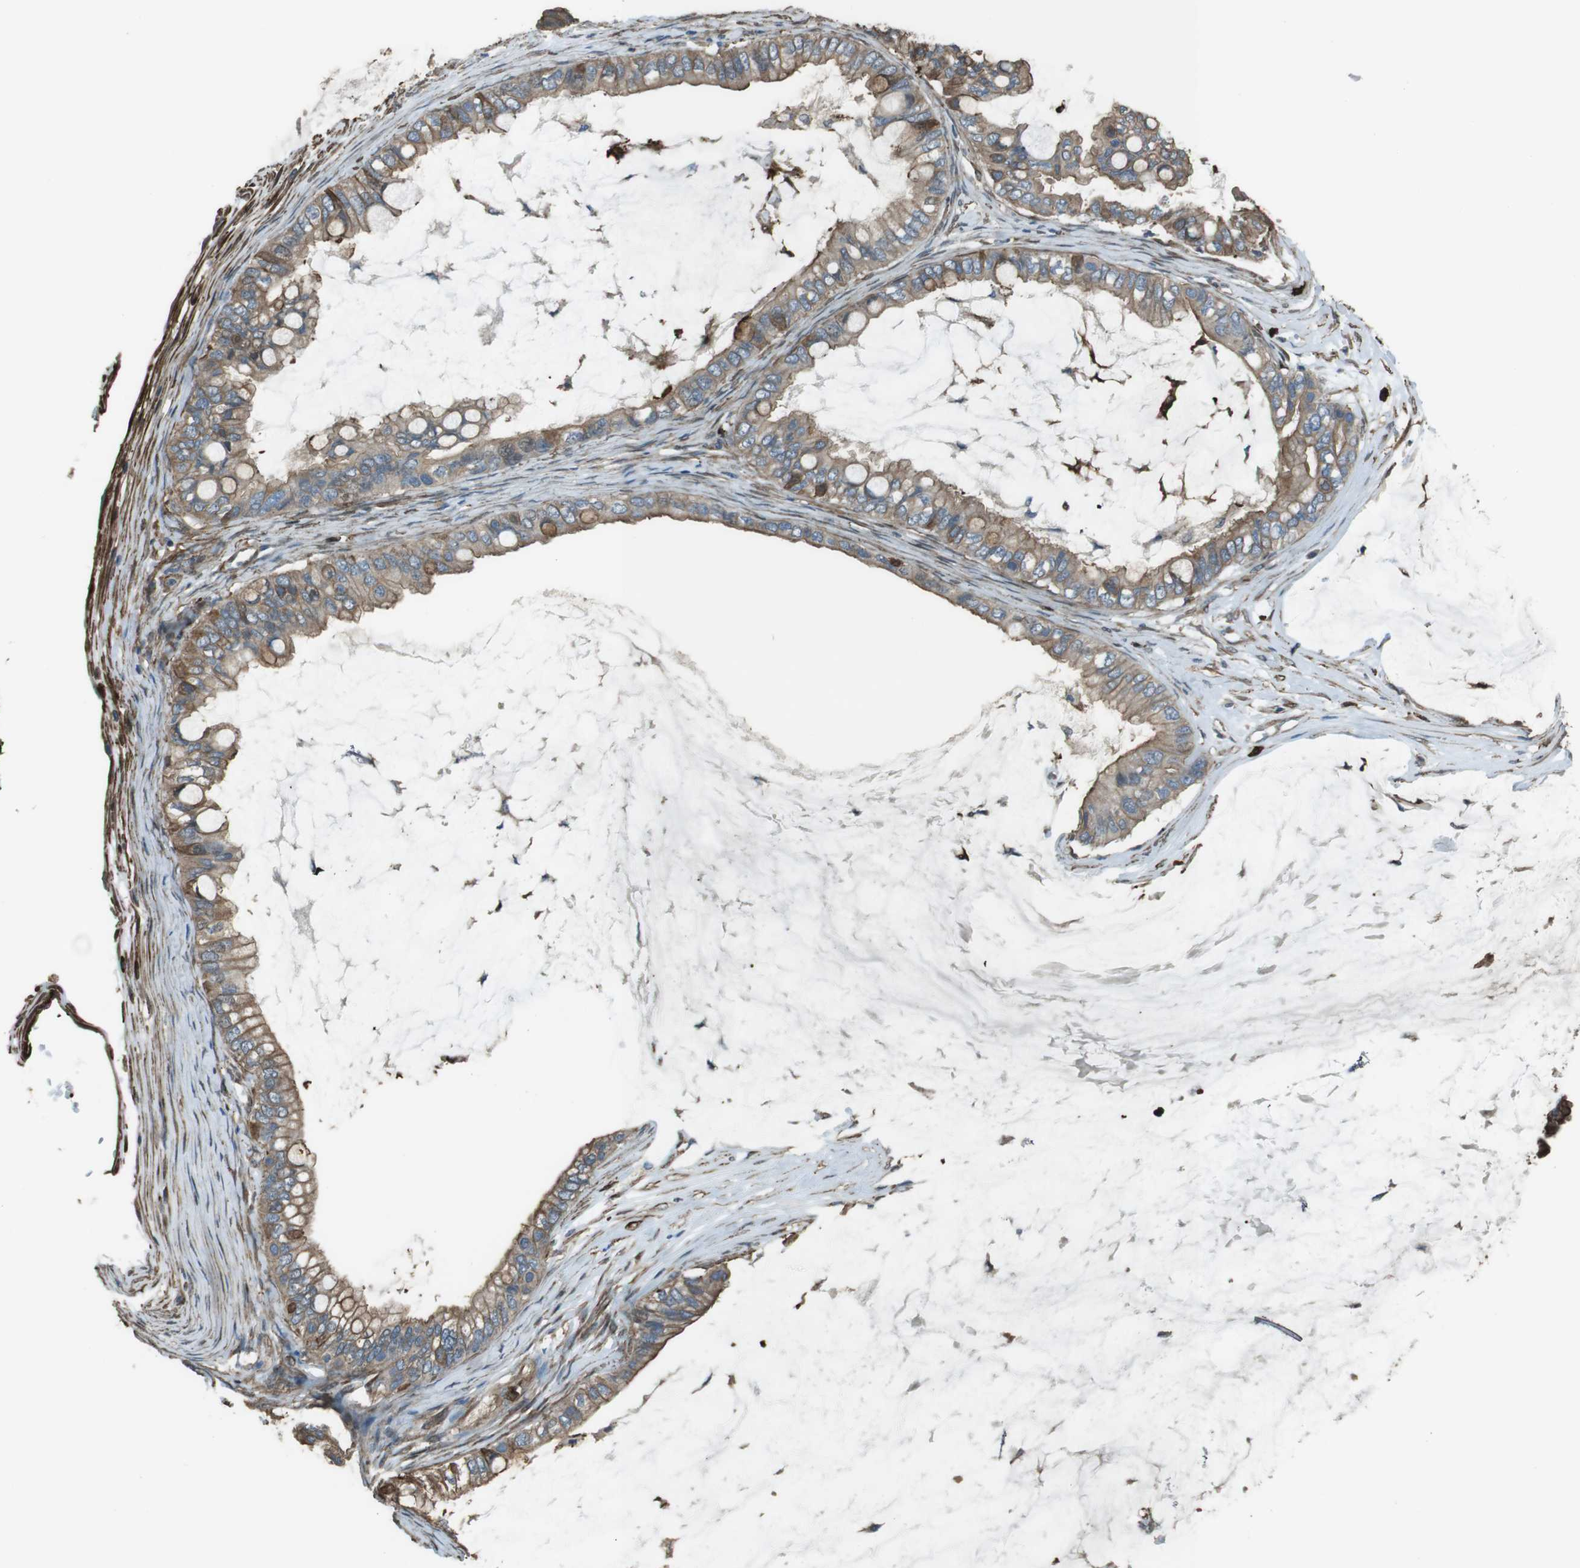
{"staining": {"intensity": "moderate", "quantity": ">75%", "location": "cytoplasmic/membranous"}, "tissue": "ovarian cancer", "cell_type": "Tumor cells", "image_type": "cancer", "snomed": [{"axis": "morphology", "description": "Cystadenocarcinoma, mucinous, NOS"}, {"axis": "topography", "description": "Ovary"}], "caption": "About >75% of tumor cells in human mucinous cystadenocarcinoma (ovarian) demonstrate moderate cytoplasmic/membranous protein expression as visualized by brown immunohistochemical staining.", "gene": "SFT2D1", "patient": {"sex": "female", "age": 80}}